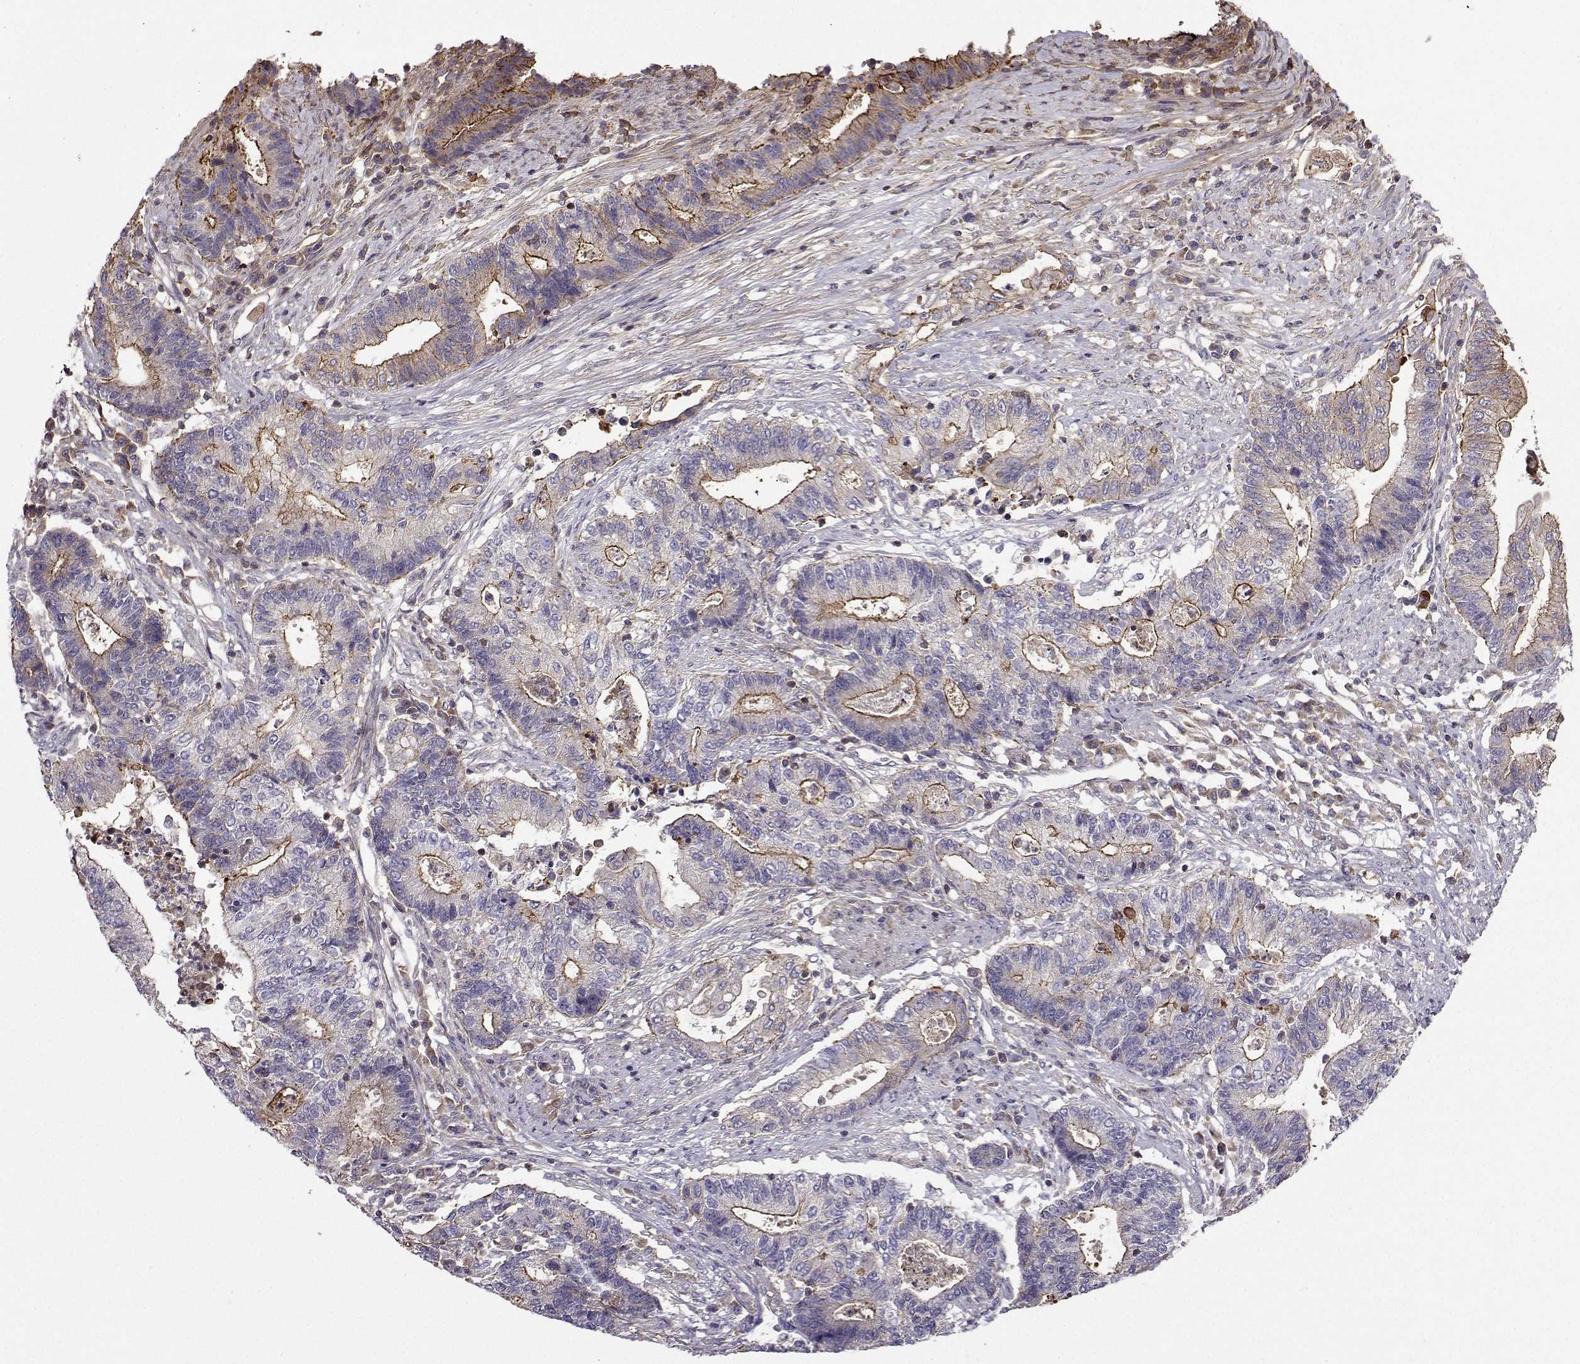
{"staining": {"intensity": "strong", "quantity": "<25%", "location": "cytoplasmic/membranous"}, "tissue": "endometrial cancer", "cell_type": "Tumor cells", "image_type": "cancer", "snomed": [{"axis": "morphology", "description": "Adenocarcinoma, NOS"}, {"axis": "topography", "description": "Uterus"}, {"axis": "topography", "description": "Endometrium"}], "caption": "Brown immunohistochemical staining in human endometrial cancer reveals strong cytoplasmic/membranous expression in about <25% of tumor cells. (IHC, brightfield microscopy, high magnification).", "gene": "ITGB8", "patient": {"sex": "female", "age": 54}}